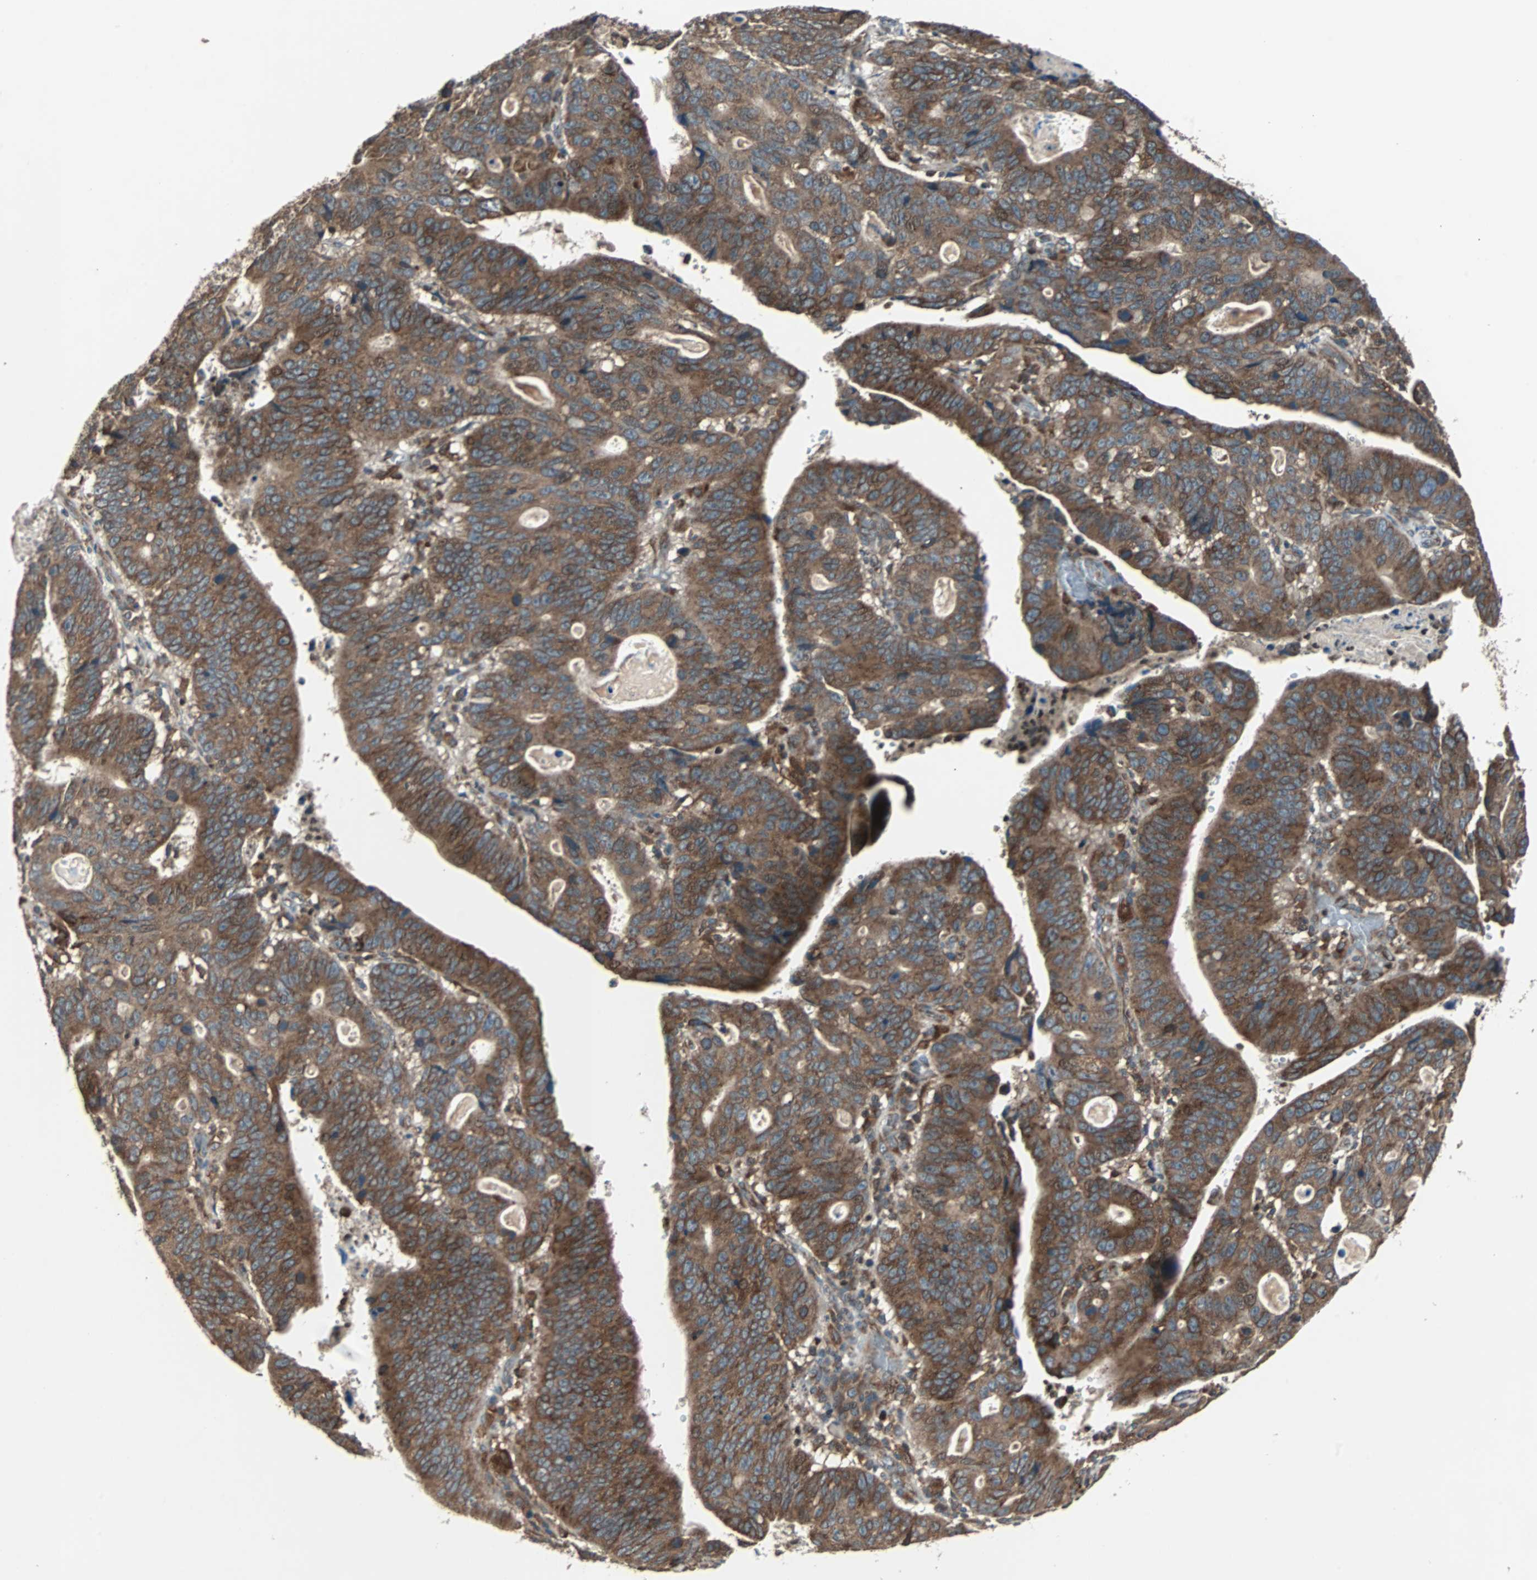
{"staining": {"intensity": "strong", "quantity": ">75%", "location": "cytoplasmic/membranous"}, "tissue": "stomach cancer", "cell_type": "Tumor cells", "image_type": "cancer", "snomed": [{"axis": "morphology", "description": "Adenocarcinoma, NOS"}, {"axis": "topography", "description": "Stomach"}], "caption": "Tumor cells show high levels of strong cytoplasmic/membranous expression in about >75% of cells in stomach cancer (adenocarcinoma).", "gene": "RAB7A", "patient": {"sex": "male", "age": 59}}